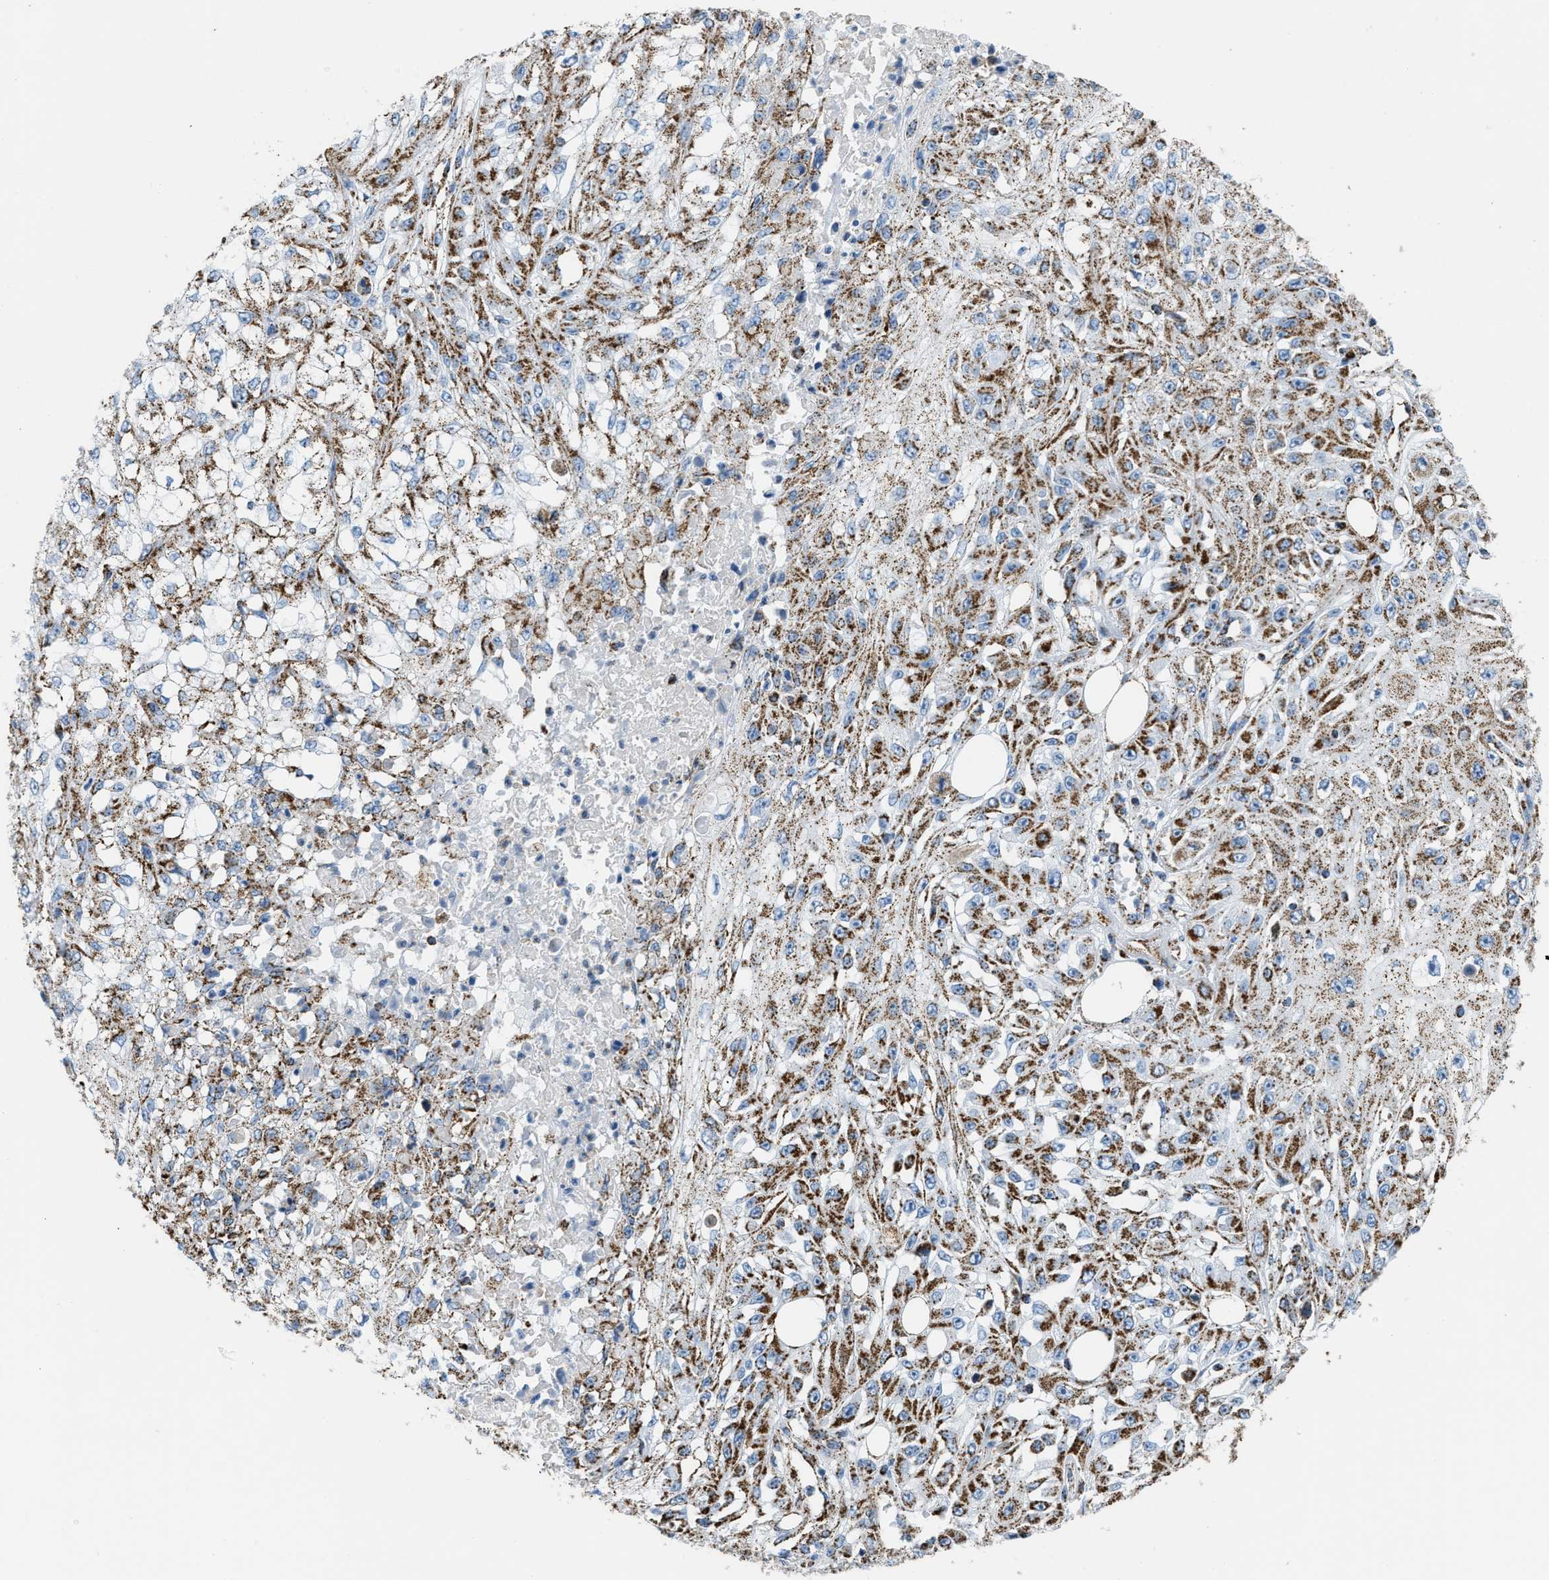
{"staining": {"intensity": "moderate", "quantity": ">75%", "location": "cytoplasmic/membranous"}, "tissue": "skin cancer", "cell_type": "Tumor cells", "image_type": "cancer", "snomed": [{"axis": "morphology", "description": "Squamous cell carcinoma, NOS"}, {"axis": "morphology", "description": "Squamous cell carcinoma, metastatic, NOS"}, {"axis": "topography", "description": "Skin"}, {"axis": "topography", "description": "Lymph node"}], "caption": "Immunohistochemistry (DAB) staining of human skin cancer demonstrates moderate cytoplasmic/membranous protein positivity in about >75% of tumor cells.", "gene": "ETFB", "patient": {"sex": "male", "age": 75}}